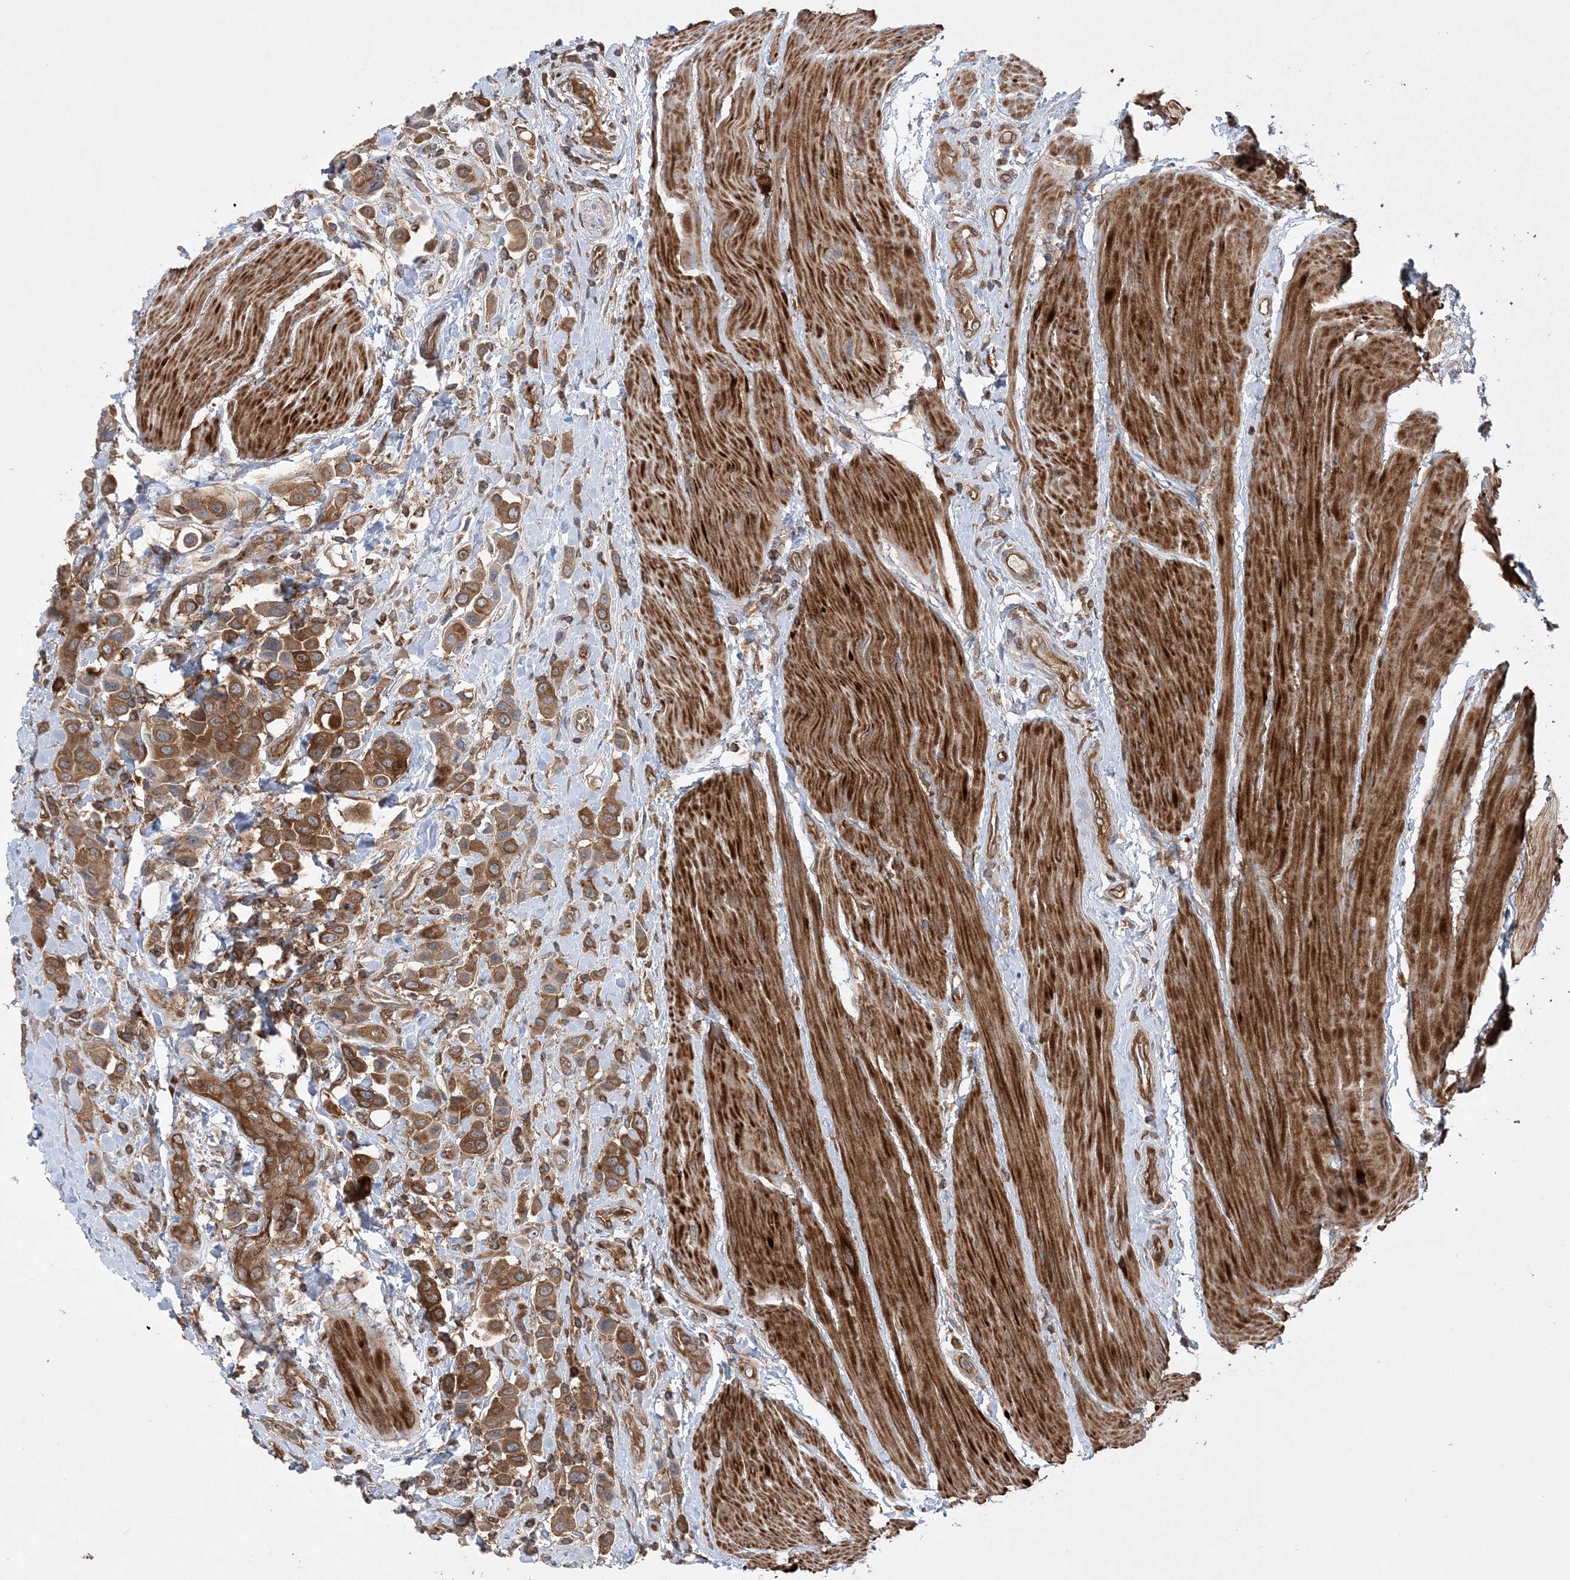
{"staining": {"intensity": "moderate", "quantity": ">75%", "location": "cytoplasmic/membranous"}, "tissue": "urothelial cancer", "cell_type": "Tumor cells", "image_type": "cancer", "snomed": [{"axis": "morphology", "description": "Urothelial carcinoma, High grade"}, {"axis": "topography", "description": "Urinary bladder"}], "caption": "This photomicrograph shows urothelial carcinoma (high-grade) stained with immunohistochemistry (IHC) to label a protein in brown. The cytoplasmic/membranous of tumor cells show moderate positivity for the protein. Nuclei are counter-stained blue.", "gene": "ACAP2", "patient": {"sex": "male", "age": 50}}